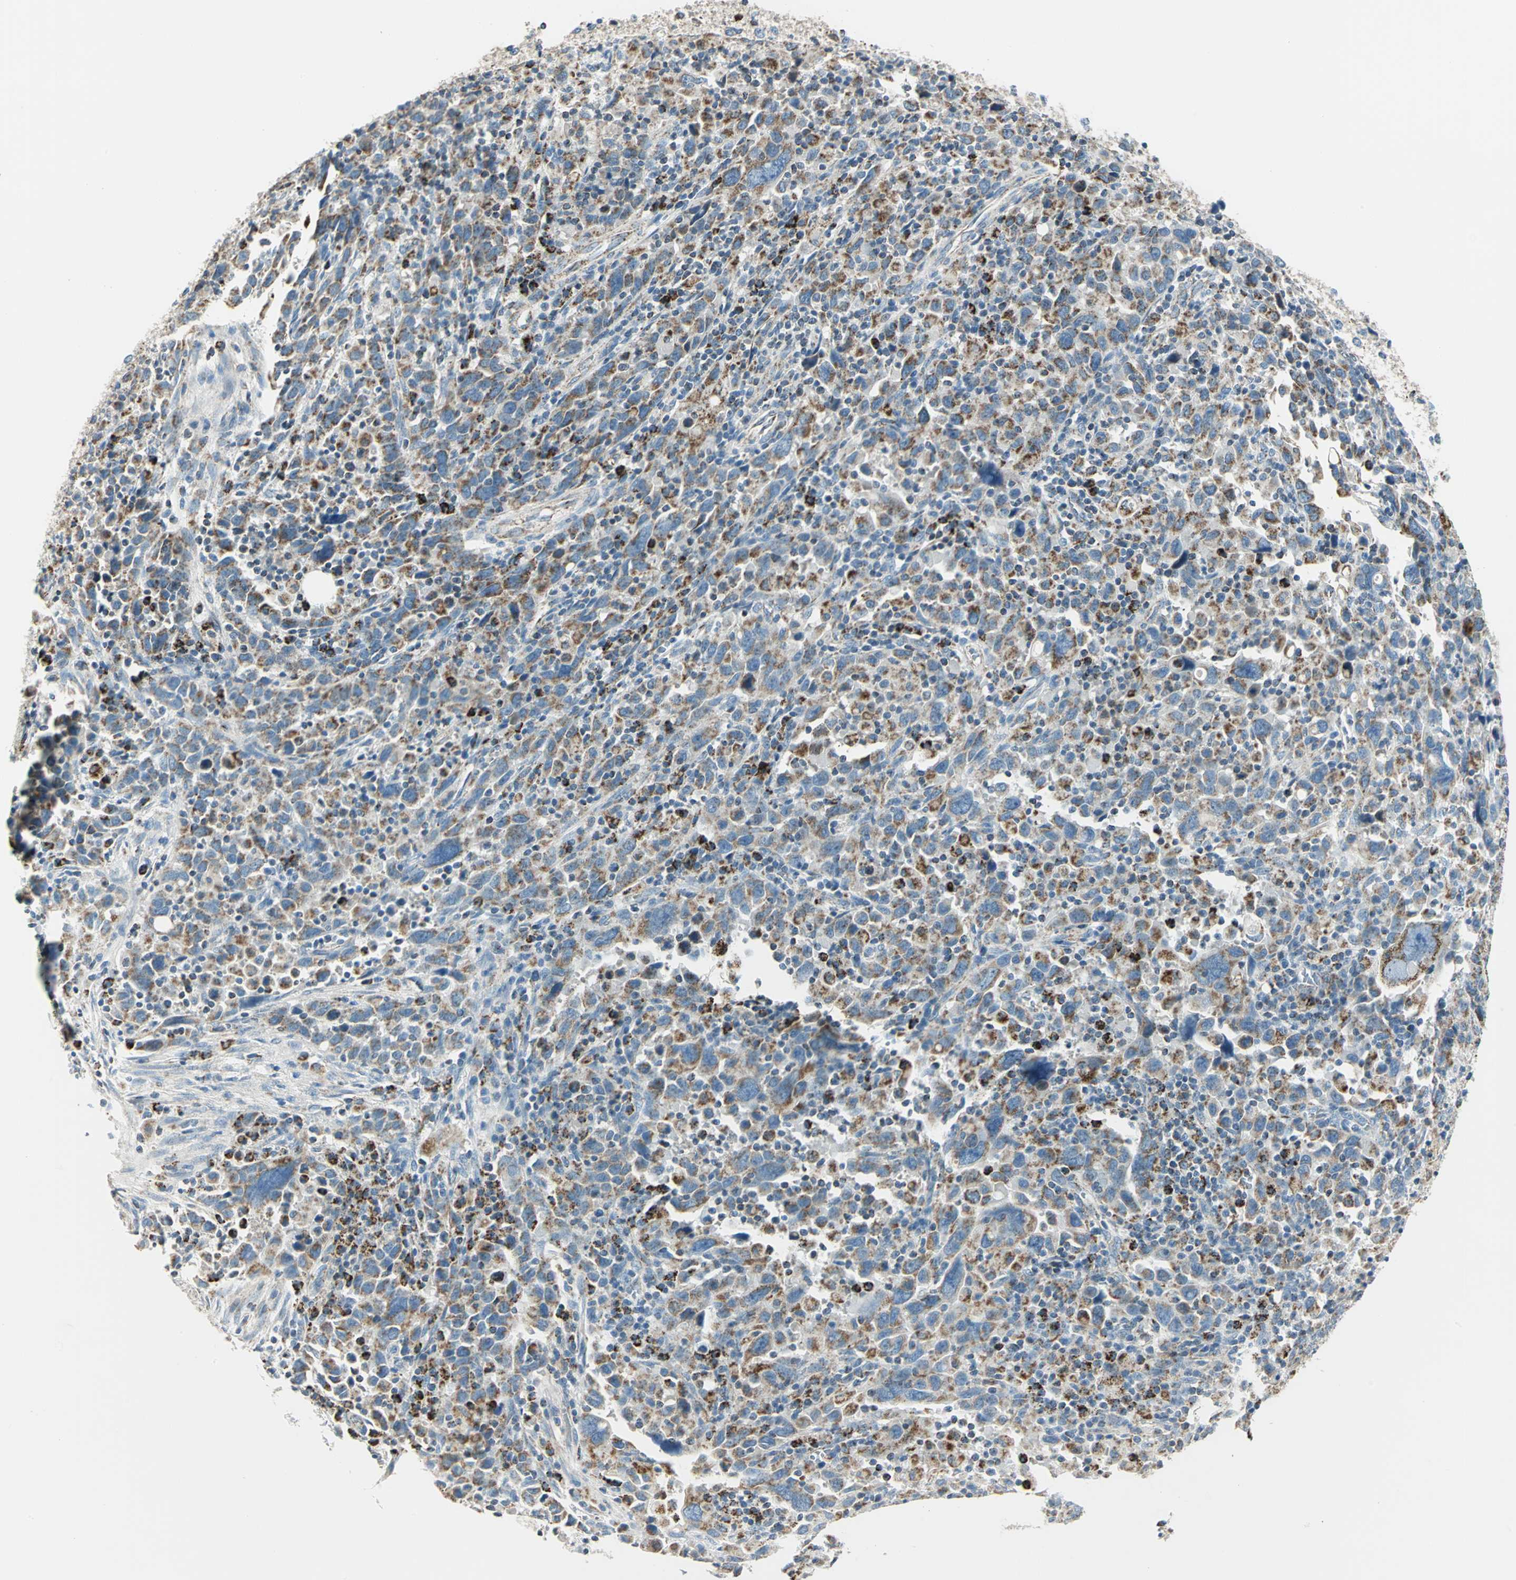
{"staining": {"intensity": "moderate", "quantity": ">75%", "location": "cytoplasmic/membranous"}, "tissue": "urothelial cancer", "cell_type": "Tumor cells", "image_type": "cancer", "snomed": [{"axis": "morphology", "description": "Urothelial carcinoma, High grade"}, {"axis": "topography", "description": "Urinary bladder"}], "caption": "Human urothelial cancer stained with a brown dye exhibits moderate cytoplasmic/membranous positive positivity in approximately >75% of tumor cells.", "gene": "ACADM", "patient": {"sex": "male", "age": 61}}